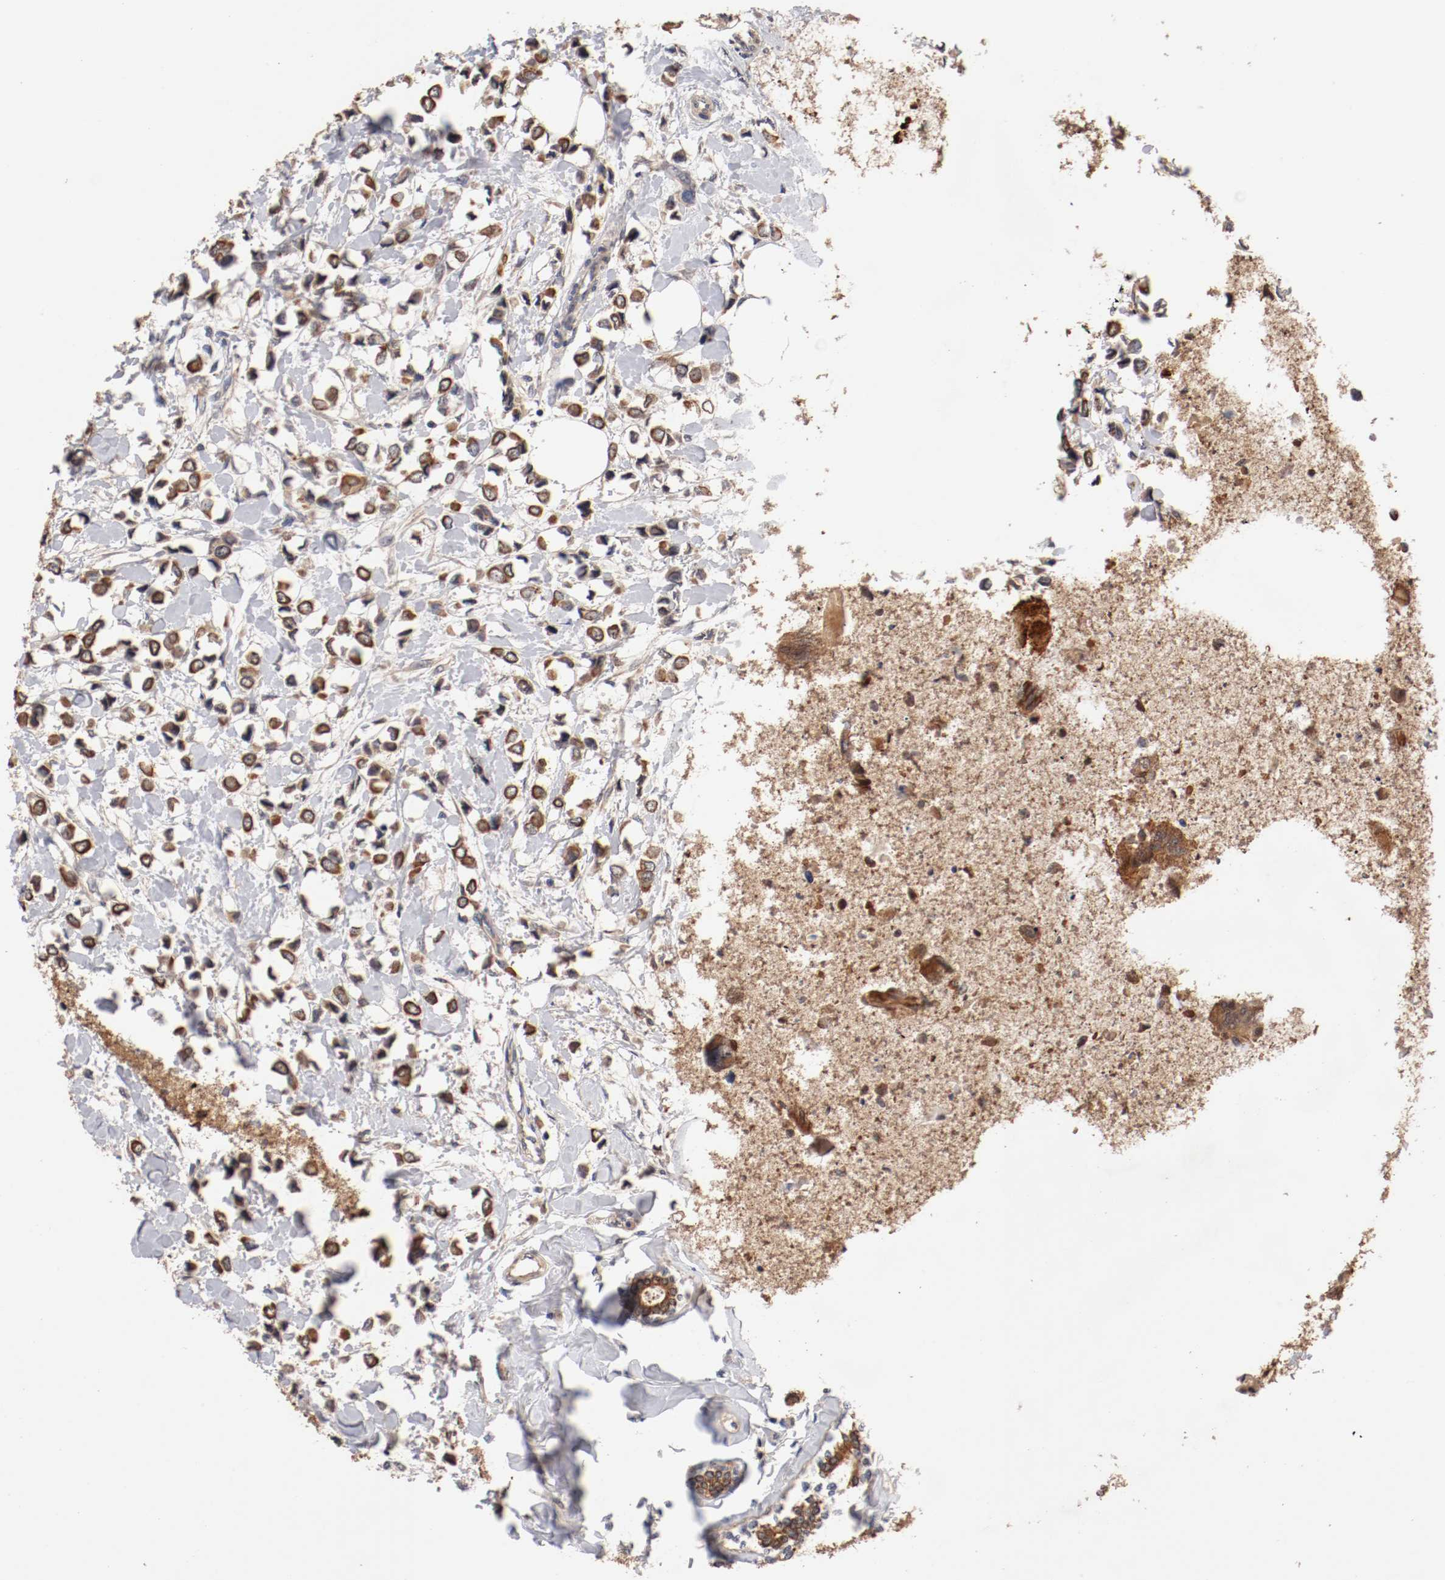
{"staining": {"intensity": "moderate", "quantity": ">75%", "location": "cytoplasmic/membranous"}, "tissue": "breast cancer", "cell_type": "Tumor cells", "image_type": "cancer", "snomed": [{"axis": "morphology", "description": "Lobular carcinoma"}, {"axis": "topography", "description": "Breast"}], "caption": "Immunohistochemical staining of human breast lobular carcinoma exhibits moderate cytoplasmic/membranous protein expression in approximately >75% of tumor cells.", "gene": "GUF1", "patient": {"sex": "female", "age": 51}}